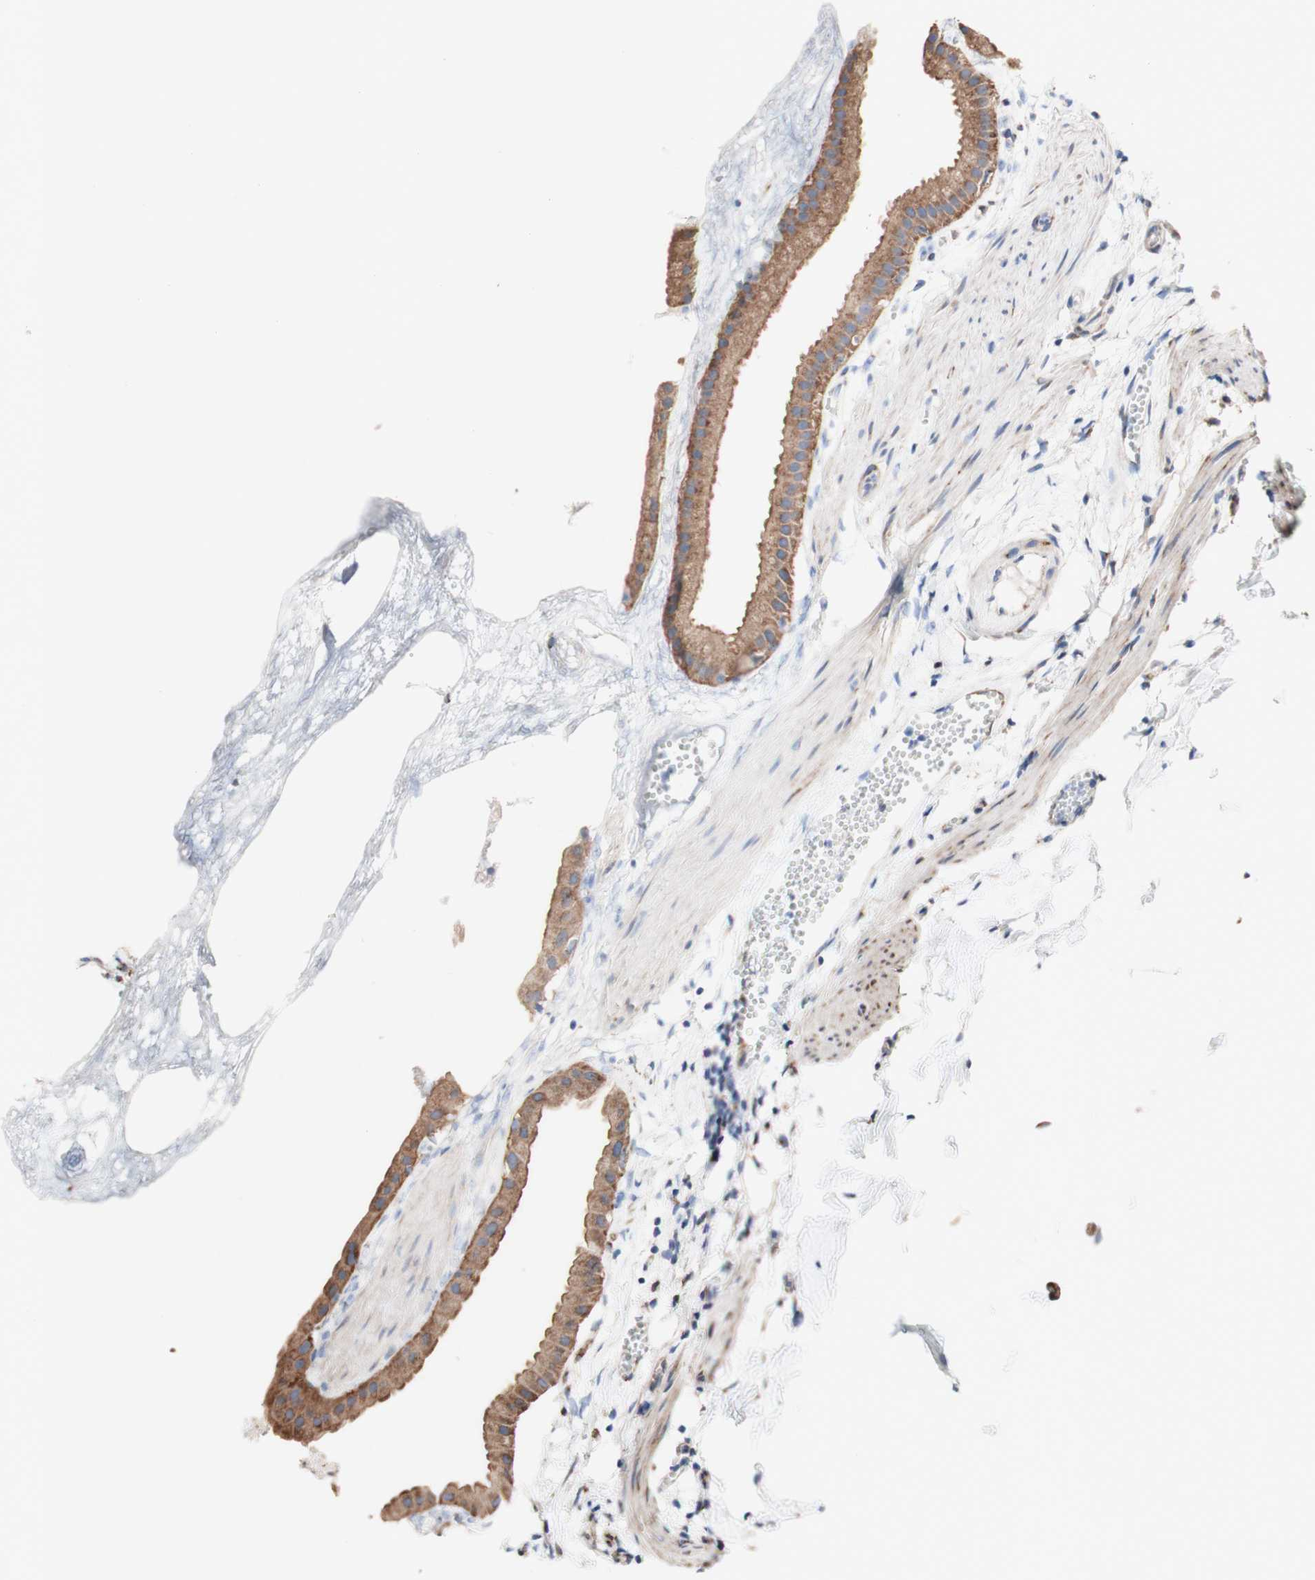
{"staining": {"intensity": "moderate", "quantity": ">75%", "location": "cytoplasmic/membranous"}, "tissue": "gallbladder", "cell_type": "Glandular cells", "image_type": "normal", "snomed": [{"axis": "morphology", "description": "Normal tissue, NOS"}, {"axis": "topography", "description": "Gallbladder"}], "caption": "Immunohistochemical staining of unremarkable human gallbladder displays medium levels of moderate cytoplasmic/membranous expression in about >75% of glandular cells.", "gene": "LRIG3", "patient": {"sex": "female", "age": 64}}